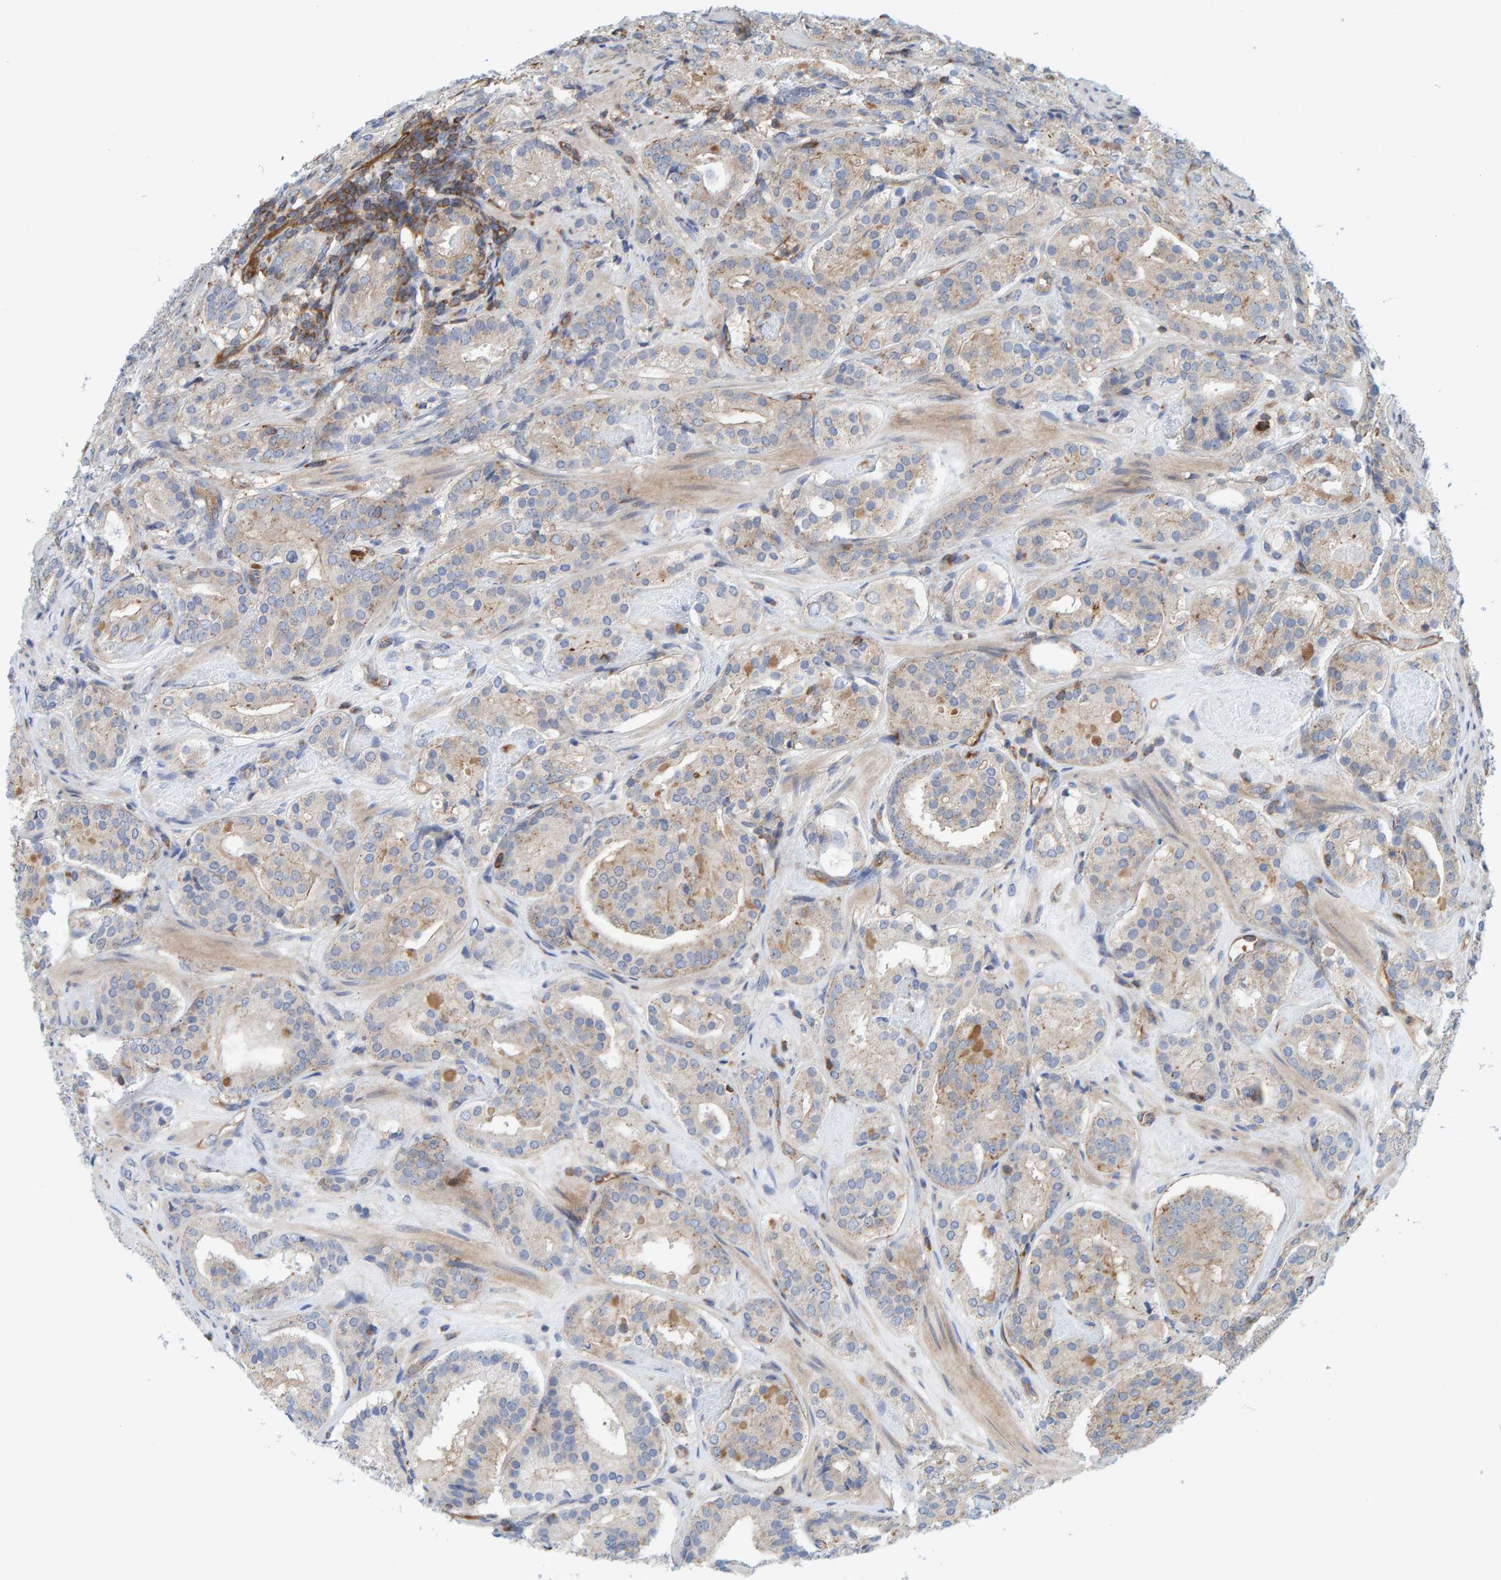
{"staining": {"intensity": "weak", "quantity": "25%-75%", "location": "cytoplasmic/membranous"}, "tissue": "prostate cancer", "cell_type": "Tumor cells", "image_type": "cancer", "snomed": [{"axis": "morphology", "description": "Adenocarcinoma, Low grade"}, {"axis": "topography", "description": "Prostate"}], "caption": "Weak cytoplasmic/membranous staining is seen in approximately 25%-75% of tumor cells in prostate adenocarcinoma (low-grade).", "gene": "PRKD2", "patient": {"sex": "male", "age": 69}}